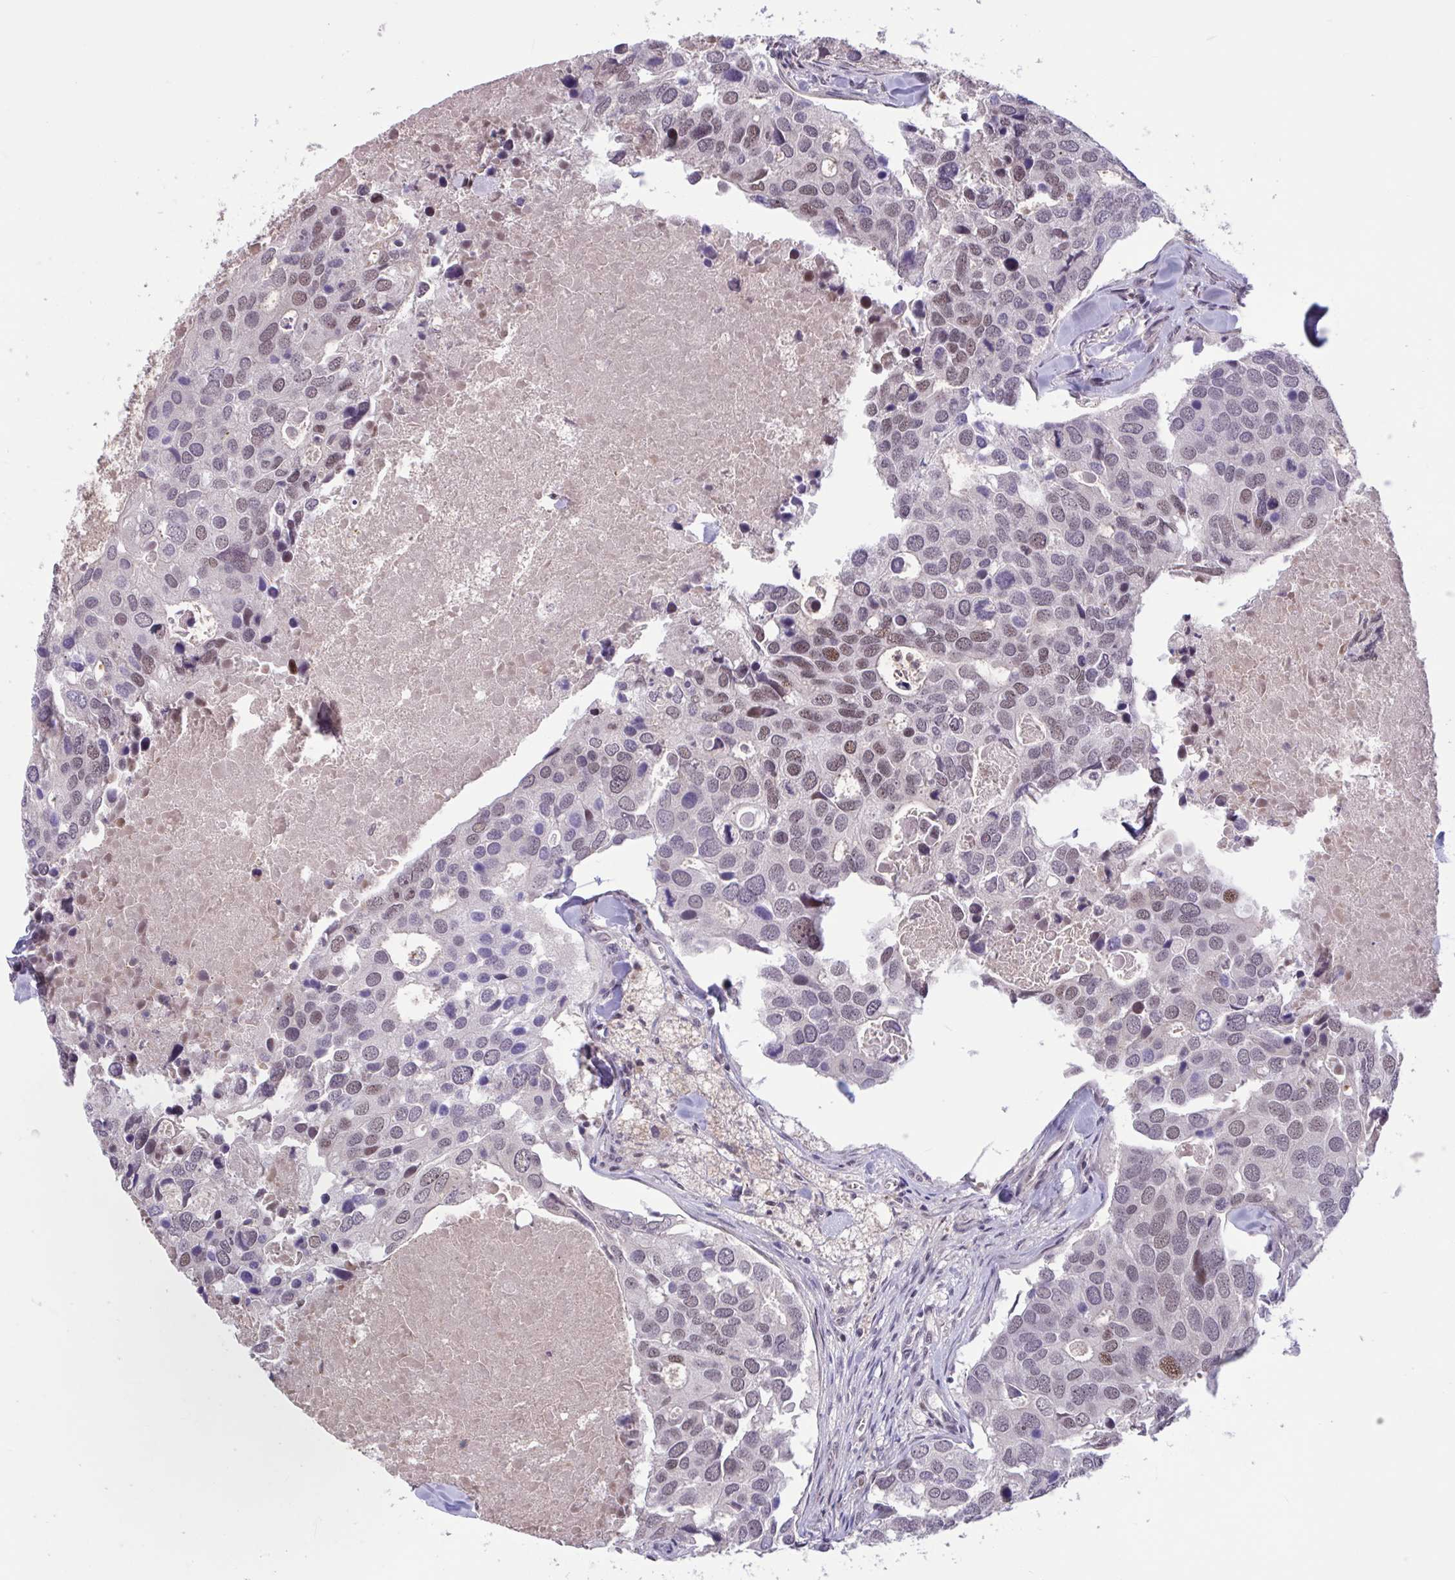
{"staining": {"intensity": "moderate", "quantity": "<25%", "location": "nuclear"}, "tissue": "breast cancer", "cell_type": "Tumor cells", "image_type": "cancer", "snomed": [{"axis": "morphology", "description": "Duct carcinoma"}, {"axis": "topography", "description": "Breast"}], "caption": "Immunohistochemistry (IHC) image of human breast cancer (infiltrating ductal carcinoma) stained for a protein (brown), which shows low levels of moderate nuclear positivity in about <25% of tumor cells.", "gene": "ZNF414", "patient": {"sex": "female", "age": 83}}